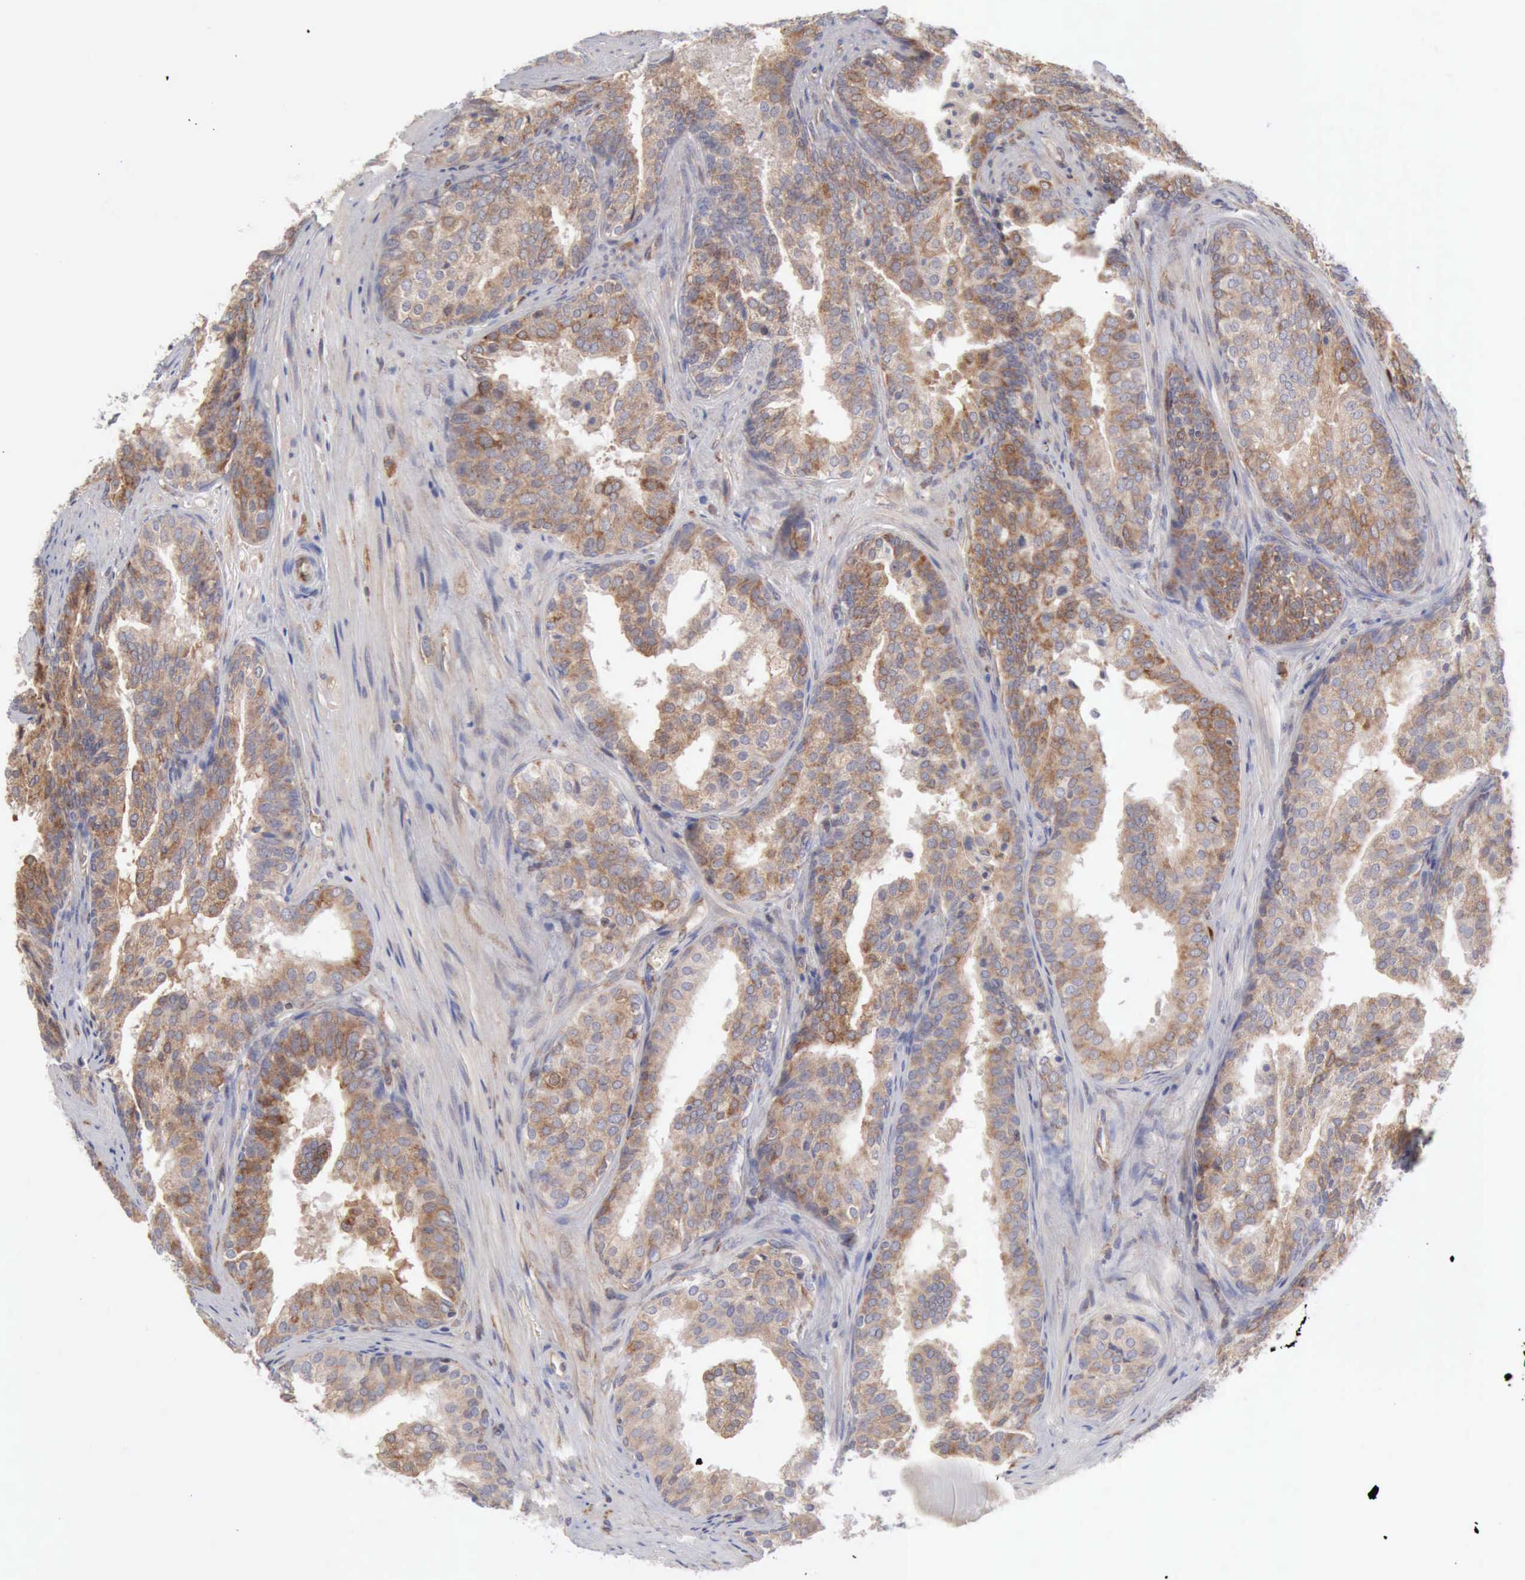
{"staining": {"intensity": "weak", "quantity": ">75%", "location": "cytoplasmic/membranous"}, "tissue": "prostate cancer", "cell_type": "Tumor cells", "image_type": "cancer", "snomed": [{"axis": "morphology", "description": "Adenocarcinoma, Low grade"}, {"axis": "topography", "description": "Prostate"}], "caption": "The micrograph demonstrates staining of low-grade adenocarcinoma (prostate), revealing weak cytoplasmic/membranous protein expression (brown color) within tumor cells.", "gene": "APOL2", "patient": {"sex": "male", "age": 69}}